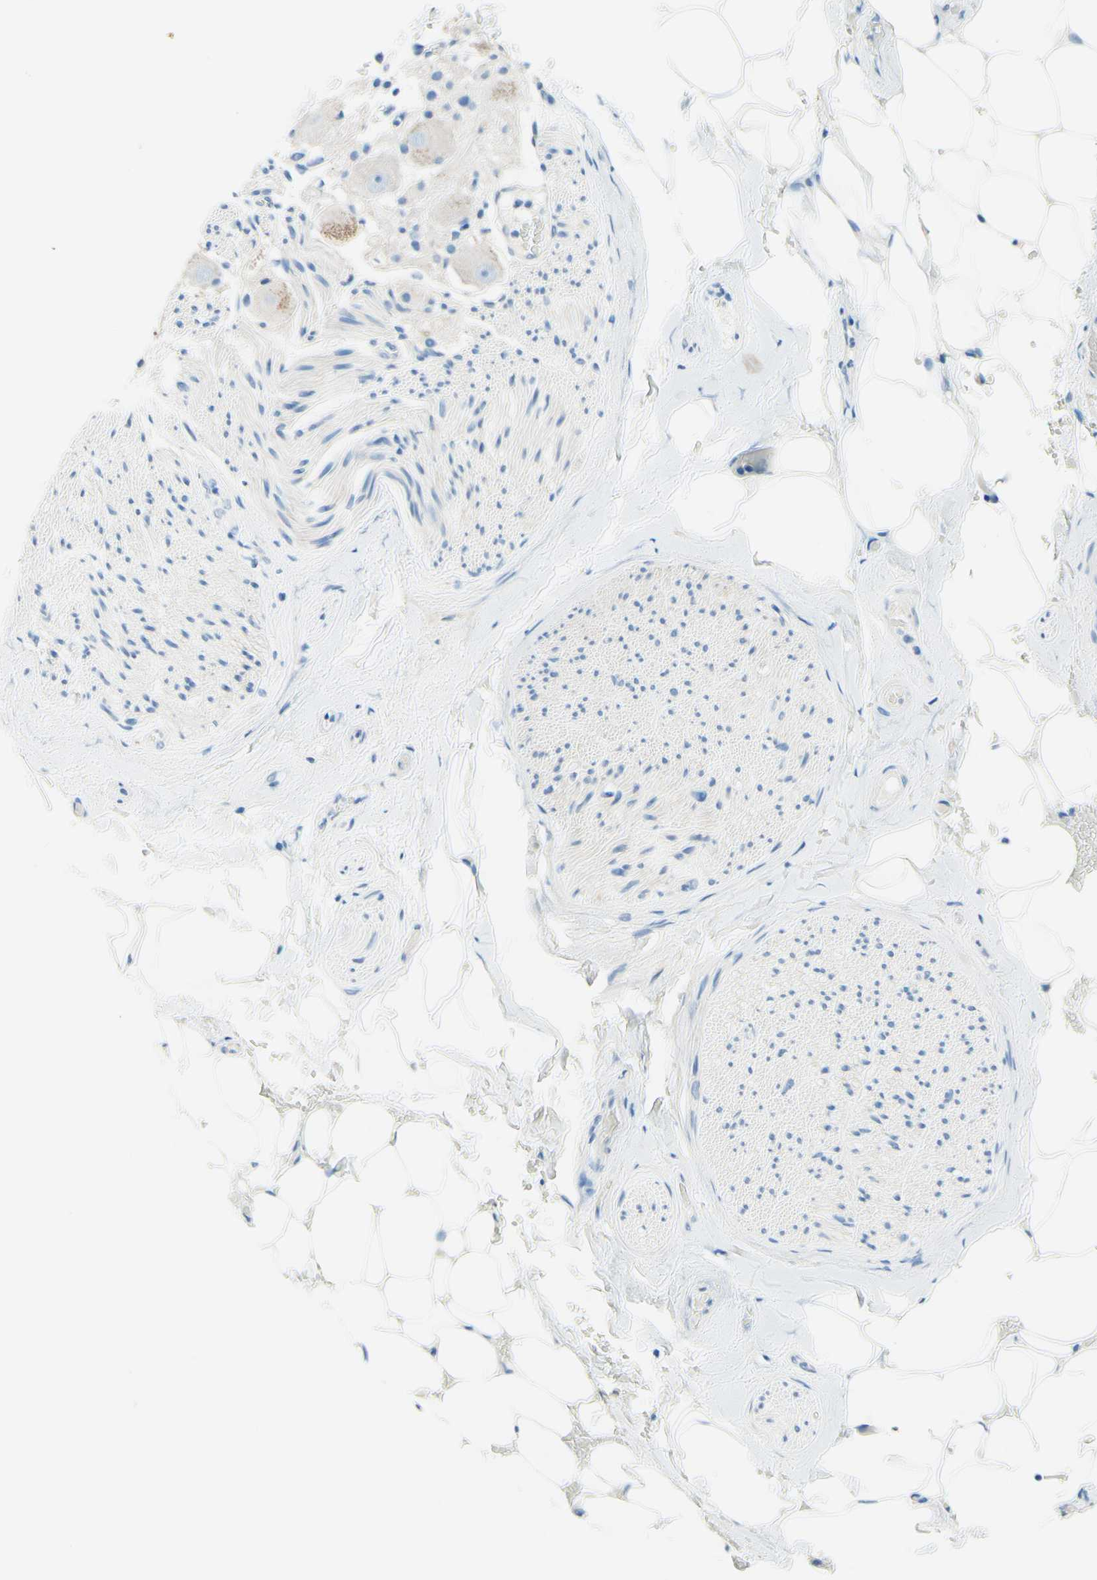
{"staining": {"intensity": "negative", "quantity": "none", "location": "none"}, "tissue": "adipose tissue", "cell_type": "Adipocytes", "image_type": "normal", "snomed": [{"axis": "morphology", "description": "Normal tissue, NOS"}, {"axis": "topography", "description": "Peripheral nerve tissue"}], "caption": "Photomicrograph shows no protein staining in adipocytes of unremarkable adipose tissue.", "gene": "PASD1", "patient": {"sex": "male", "age": 70}}